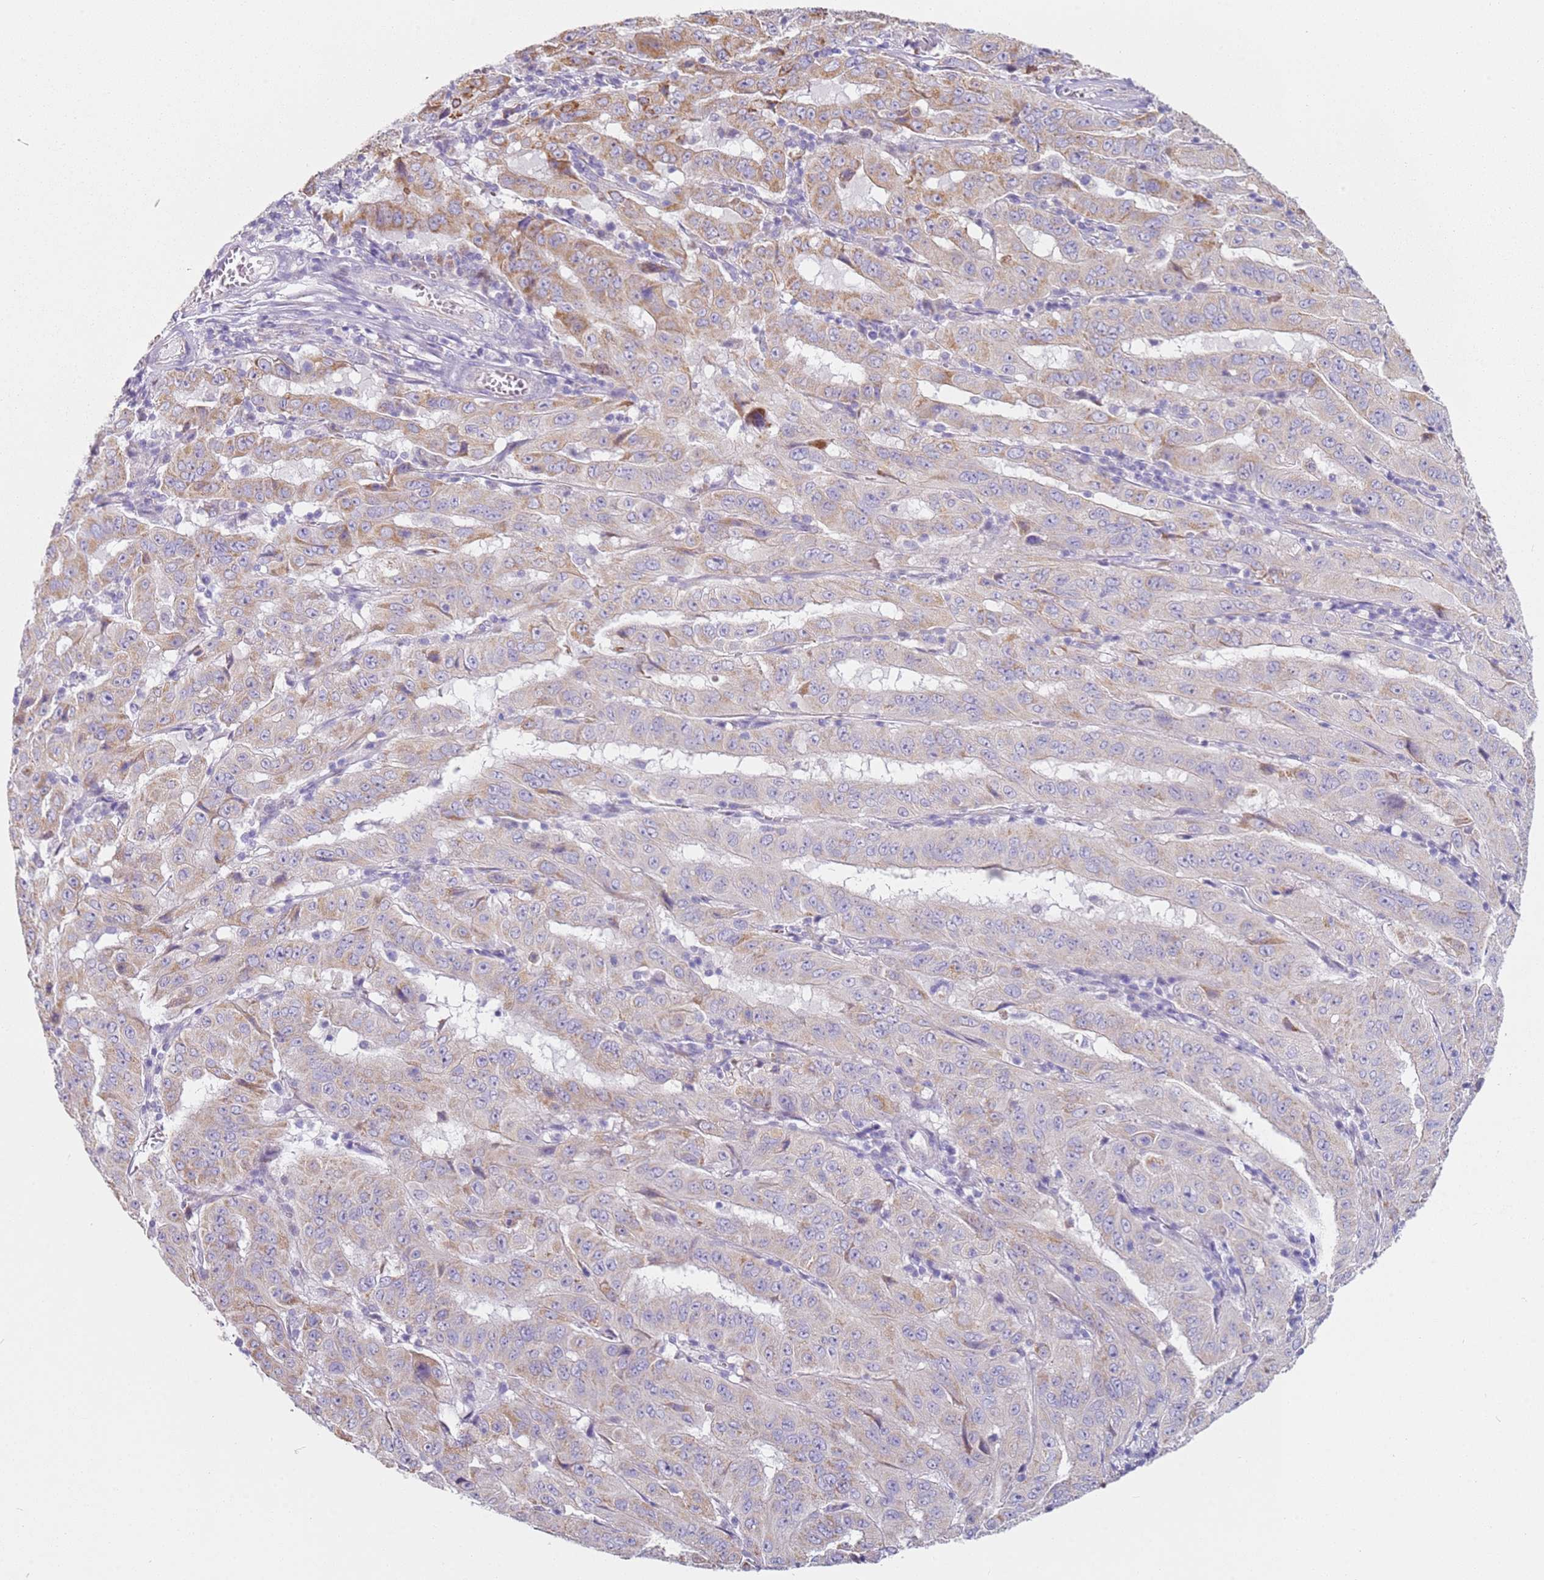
{"staining": {"intensity": "moderate", "quantity": "25%-75%", "location": "cytoplasmic/membranous"}, "tissue": "pancreatic cancer", "cell_type": "Tumor cells", "image_type": "cancer", "snomed": [{"axis": "morphology", "description": "Adenocarcinoma, NOS"}, {"axis": "topography", "description": "Pancreas"}], "caption": "An image of pancreatic adenocarcinoma stained for a protein displays moderate cytoplasmic/membranous brown staining in tumor cells. The staining was performed using DAB (3,3'-diaminobenzidine), with brown indicating positive protein expression. Nuclei are stained blue with hematoxylin.", "gene": "ALS2", "patient": {"sex": "male", "age": 63}}